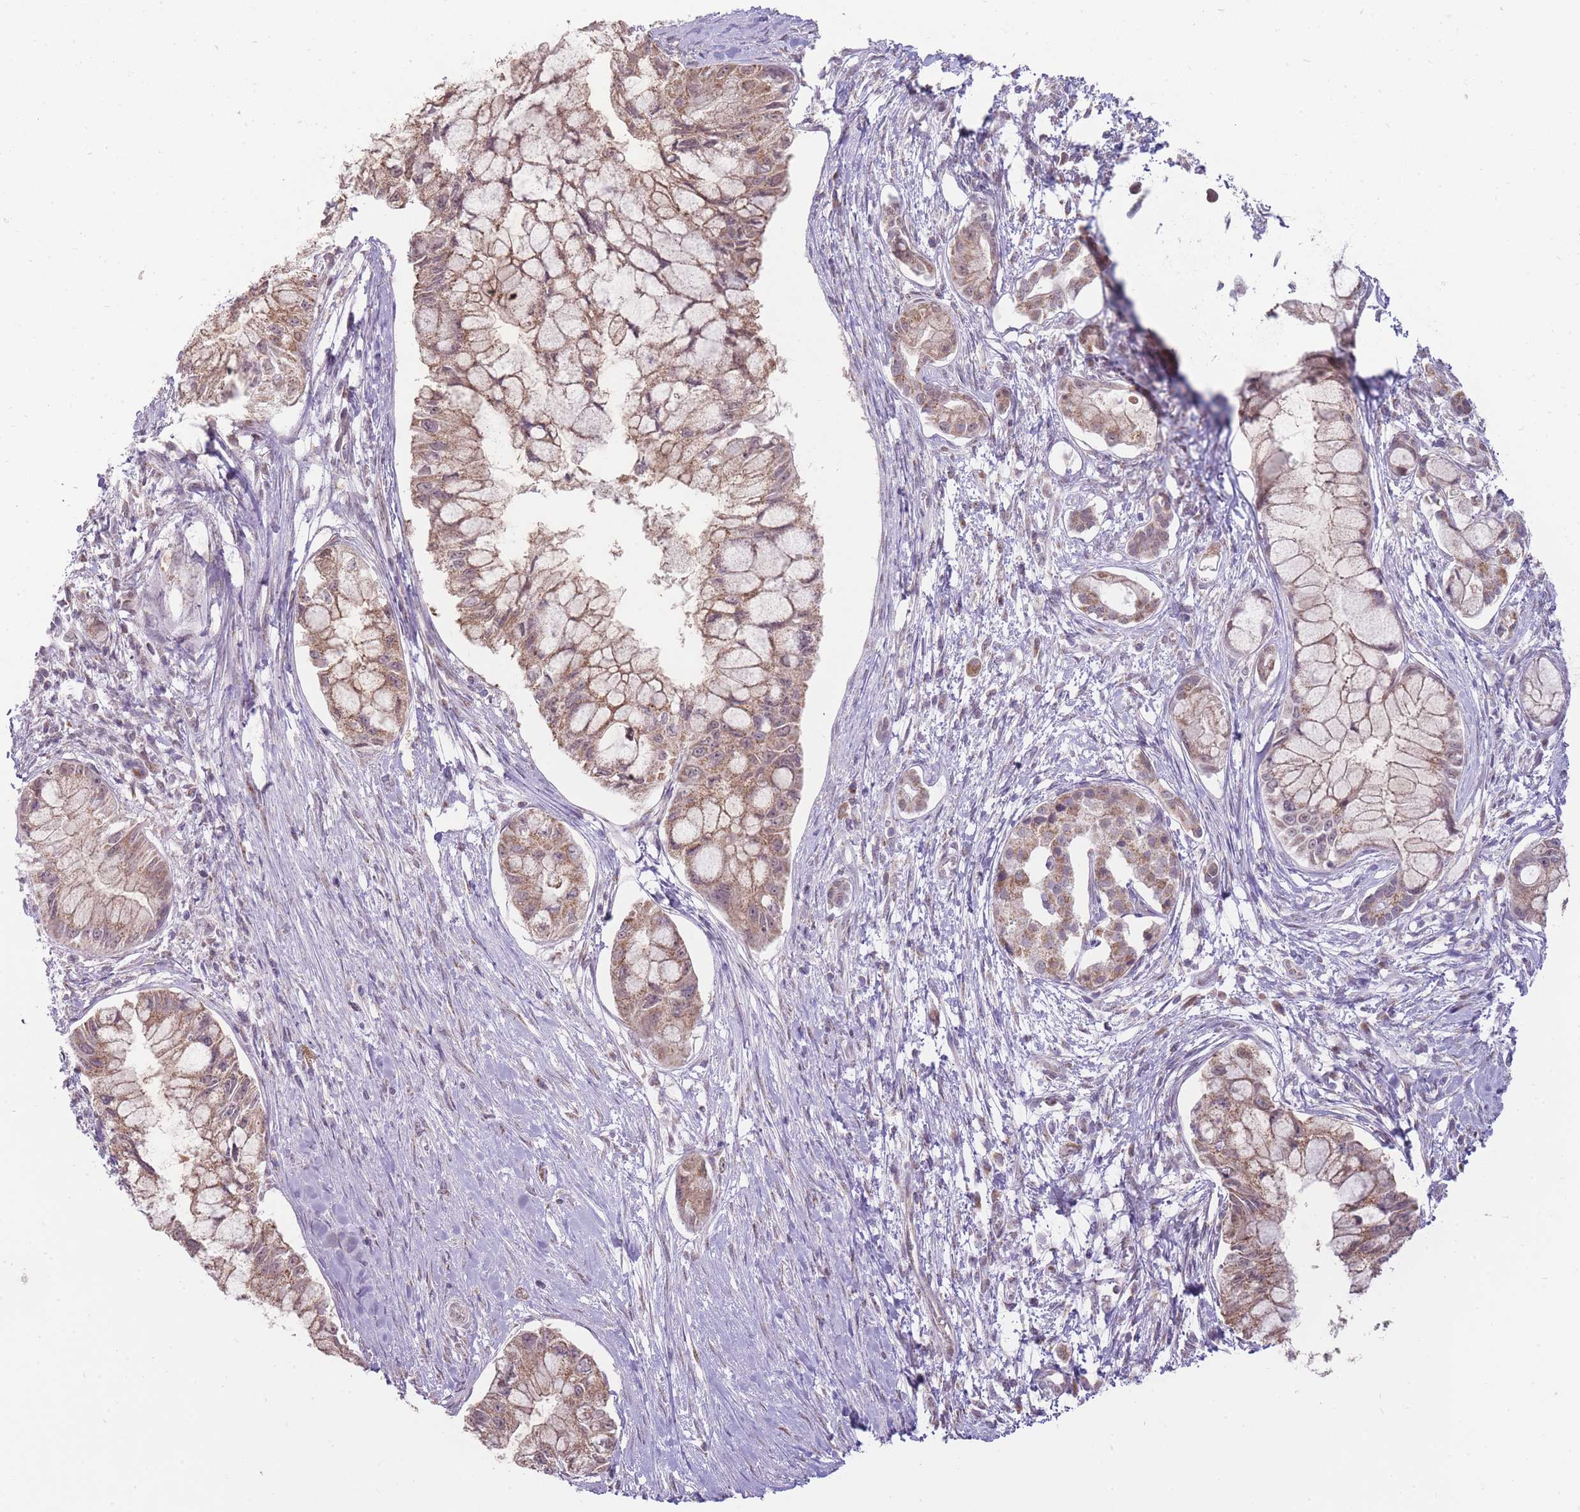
{"staining": {"intensity": "moderate", "quantity": ">75%", "location": "cytoplasmic/membranous"}, "tissue": "pancreatic cancer", "cell_type": "Tumor cells", "image_type": "cancer", "snomed": [{"axis": "morphology", "description": "Adenocarcinoma, NOS"}, {"axis": "topography", "description": "Pancreas"}], "caption": "Immunohistochemistry image of neoplastic tissue: pancreatic cancer (adenocarcinoma) stained using immunohistochemistry reveals medium levels of moderate protein expression localized specifically in the cytoplasmic/membranous of tumor cells, appearing as a cytoplasmic/membranous brown color.", "gene": "NELL1", "patient": {"sex": "male", "age": 48}}